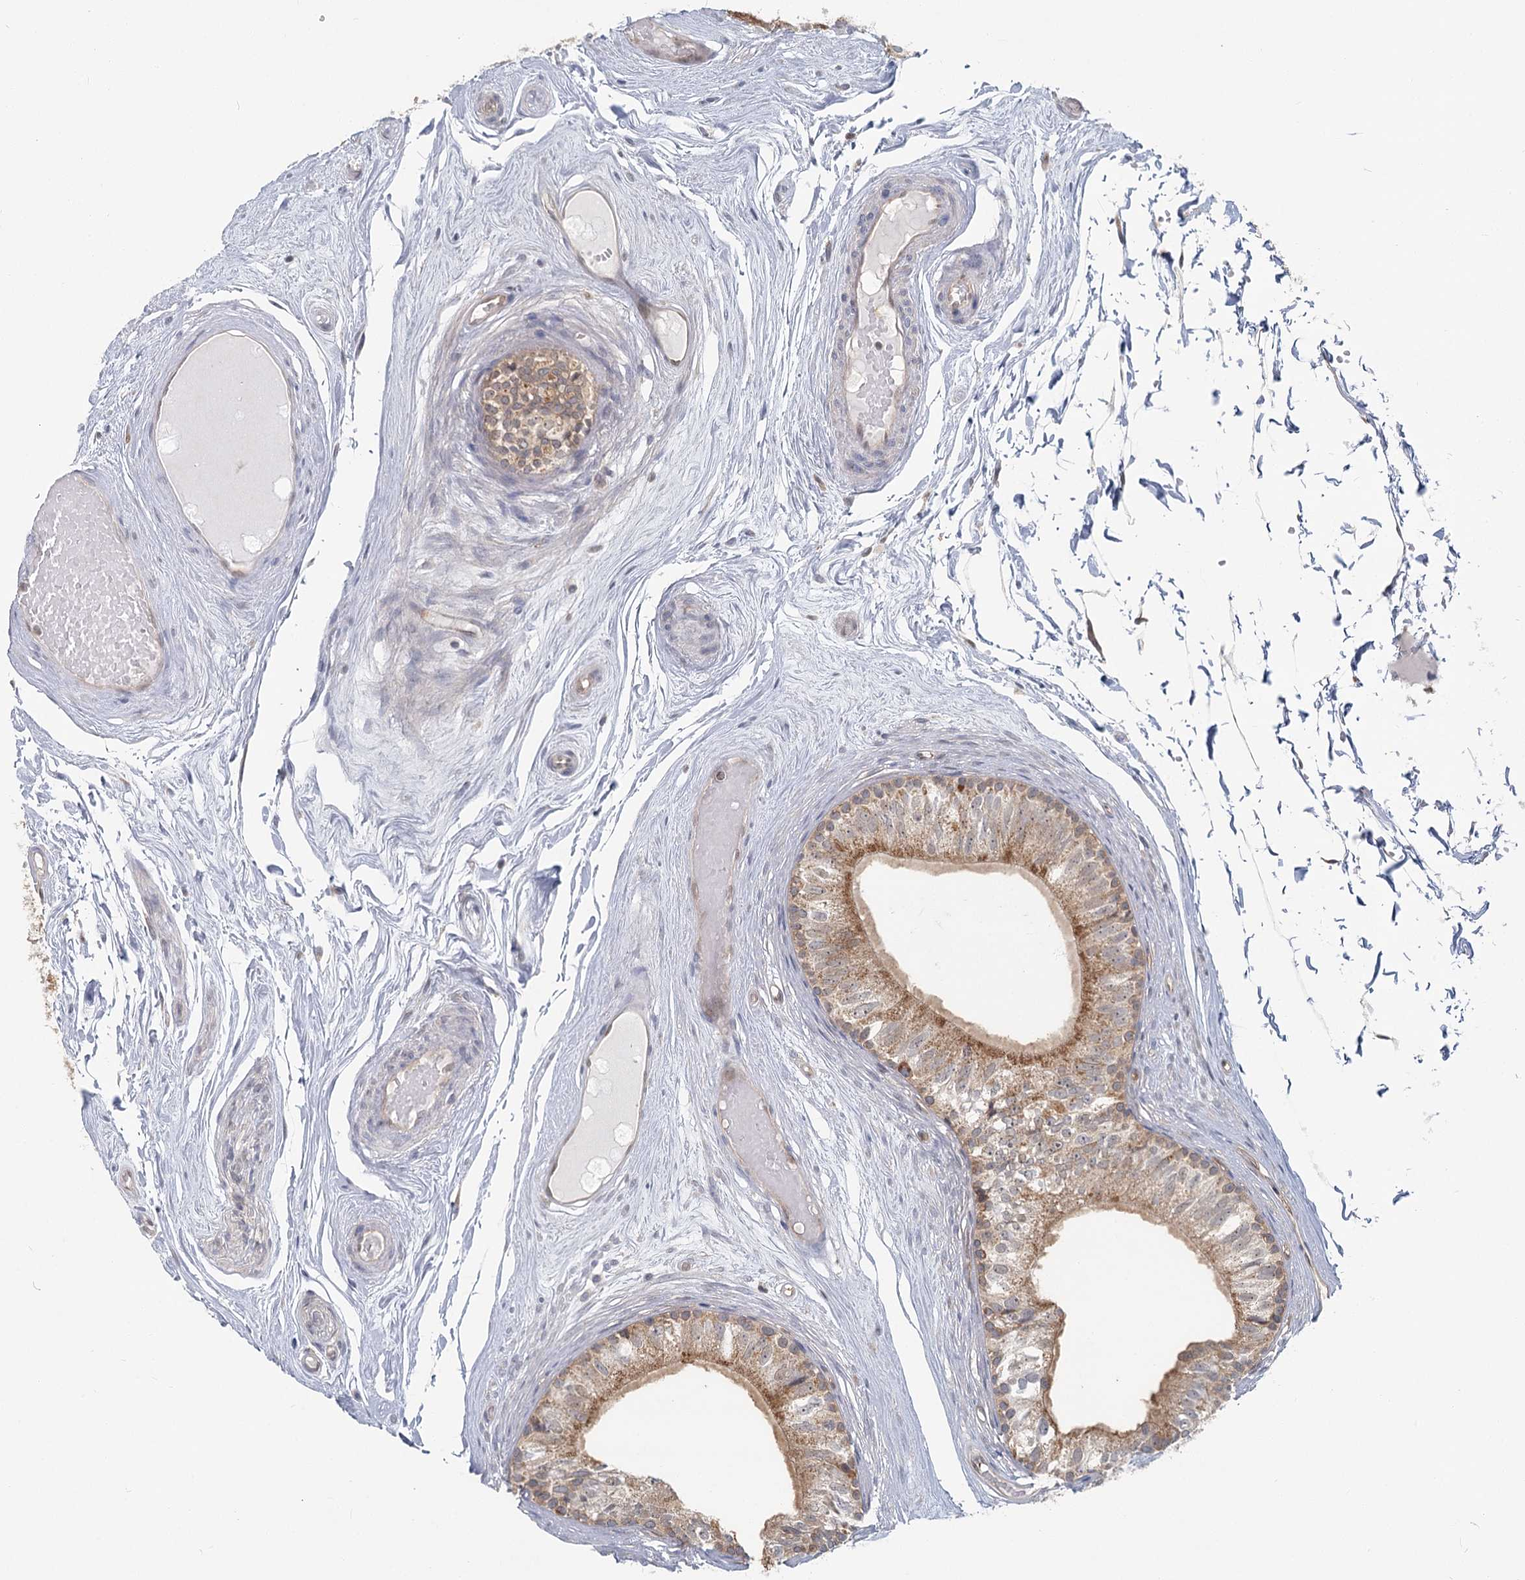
{"staining": {"intensity": "moderate", "quantity": "25%-75%", "location": "cytoplasmic/membranous"}, "tissue": "epididymis", "cell_type": "Glandular cells", "image_type": "normal", "snomed": [{"axis": "morphology", "description": "Normal tissue, NOS"}, {"axis": "topography", "description": "Epididymis"}], "caption": "IHC photomicrograph of unremarkable epididymis: human epididymis stained using immunohistochemistry reveals medium levels of moderate protein expression localized specifically in the cytoplasmic/membranous of glandular cells, appearing as a cytoplasmic/membranous brown color.", "gene": "THNSL1", "patient": {"sex": "male", "age": 79}}